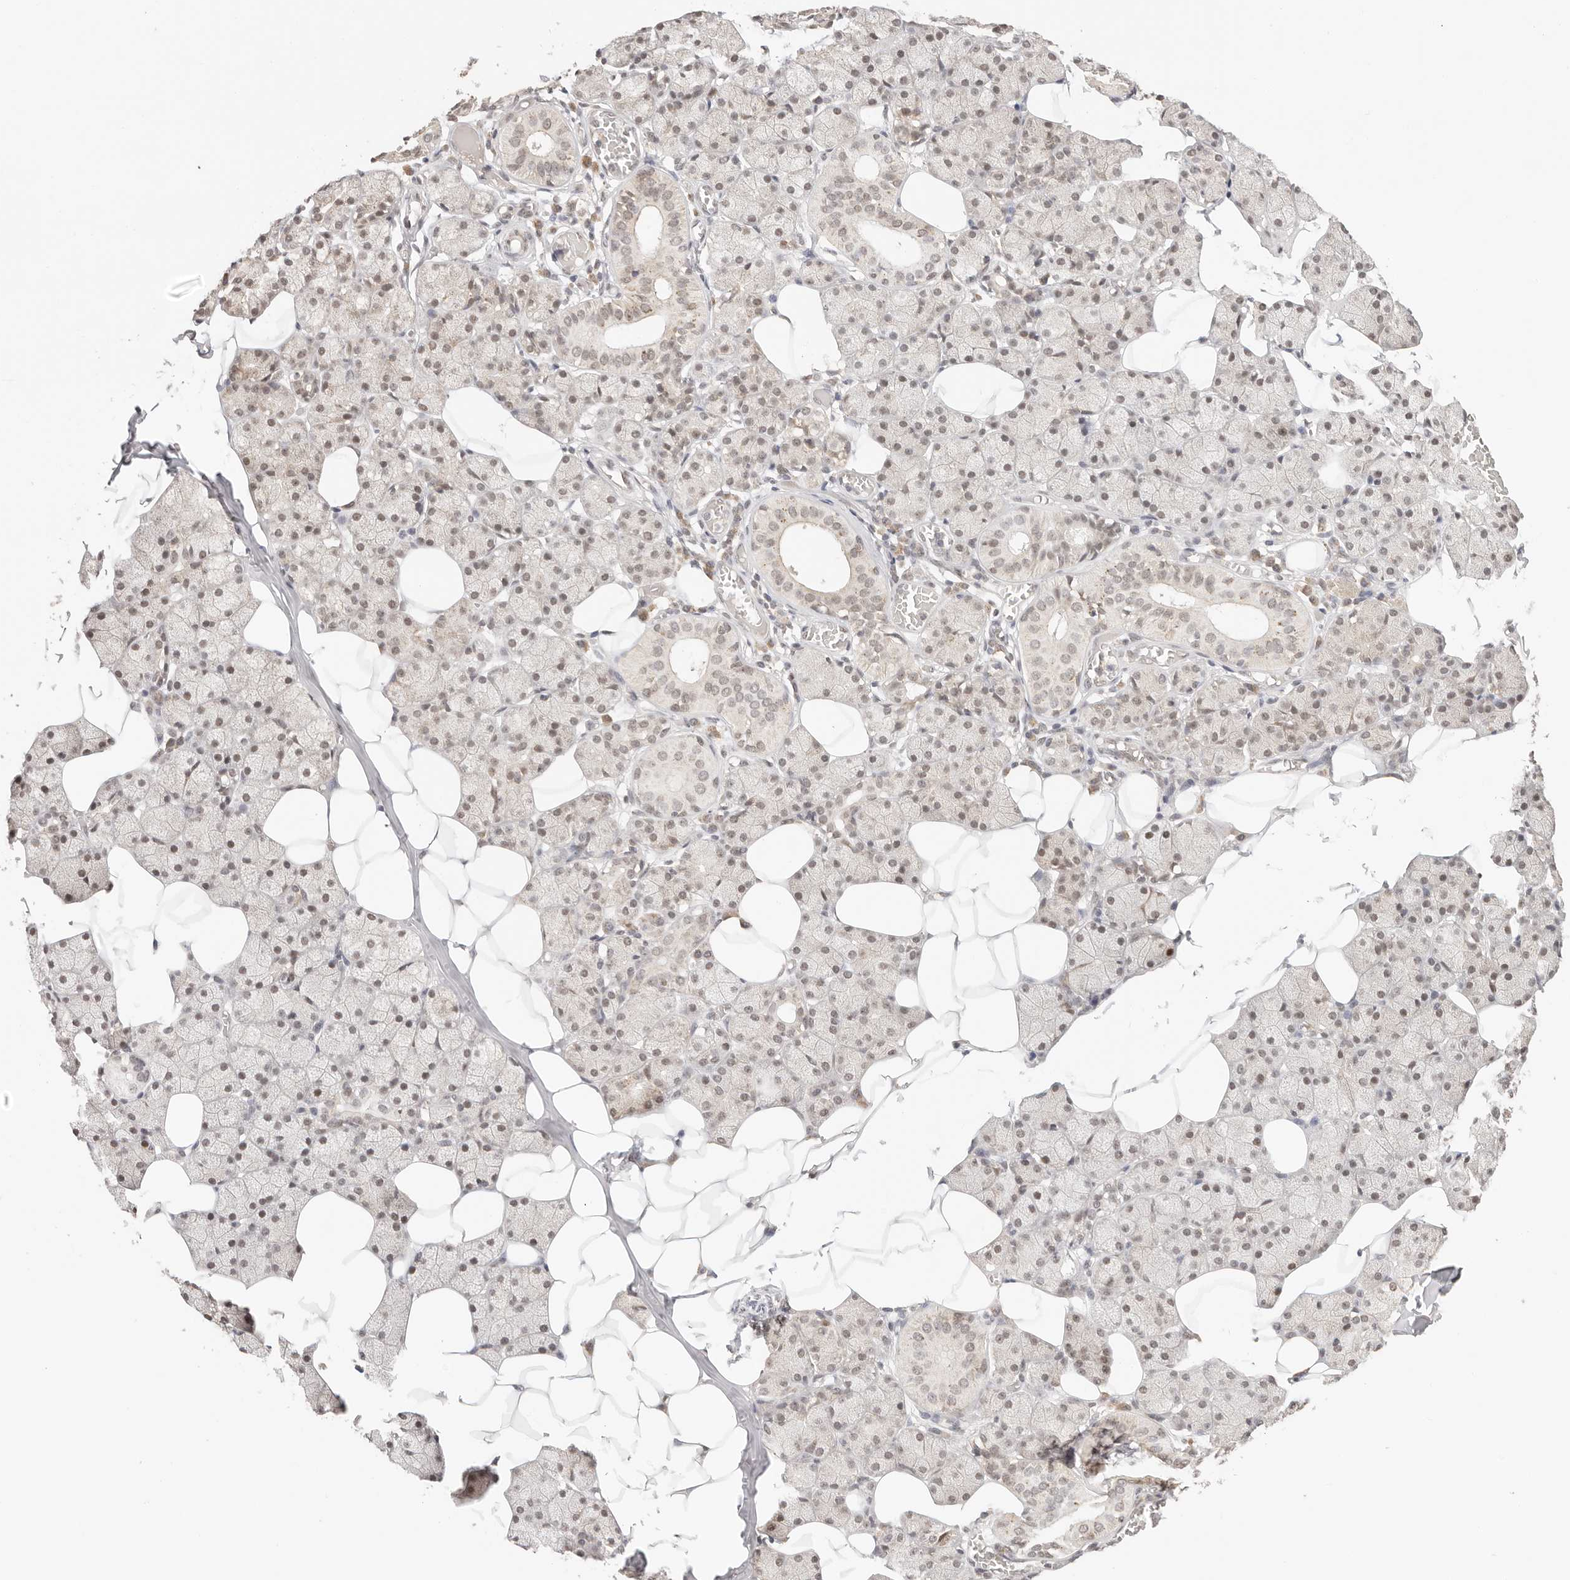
{"staining": {"intensity": "weak", "quantity": ">75%", "location": "nuclear"}, "tissue": "salivary gland", "cell_type": "Glandular cells", "image_type": "normal", "snomed": [{"axis": "morphology", "description": "Normal tissue, NOS"}, {"axis": "topography", "description": "Salivary gland"}], "caption": "Salivary gland stained for a protein shows weak nuclear positivity in glandular cells. (DAB = brown stain, brightfield microscopy at high magnification).", "gene": "RFC3", "patient": {"sex": "female", "age": 33}}